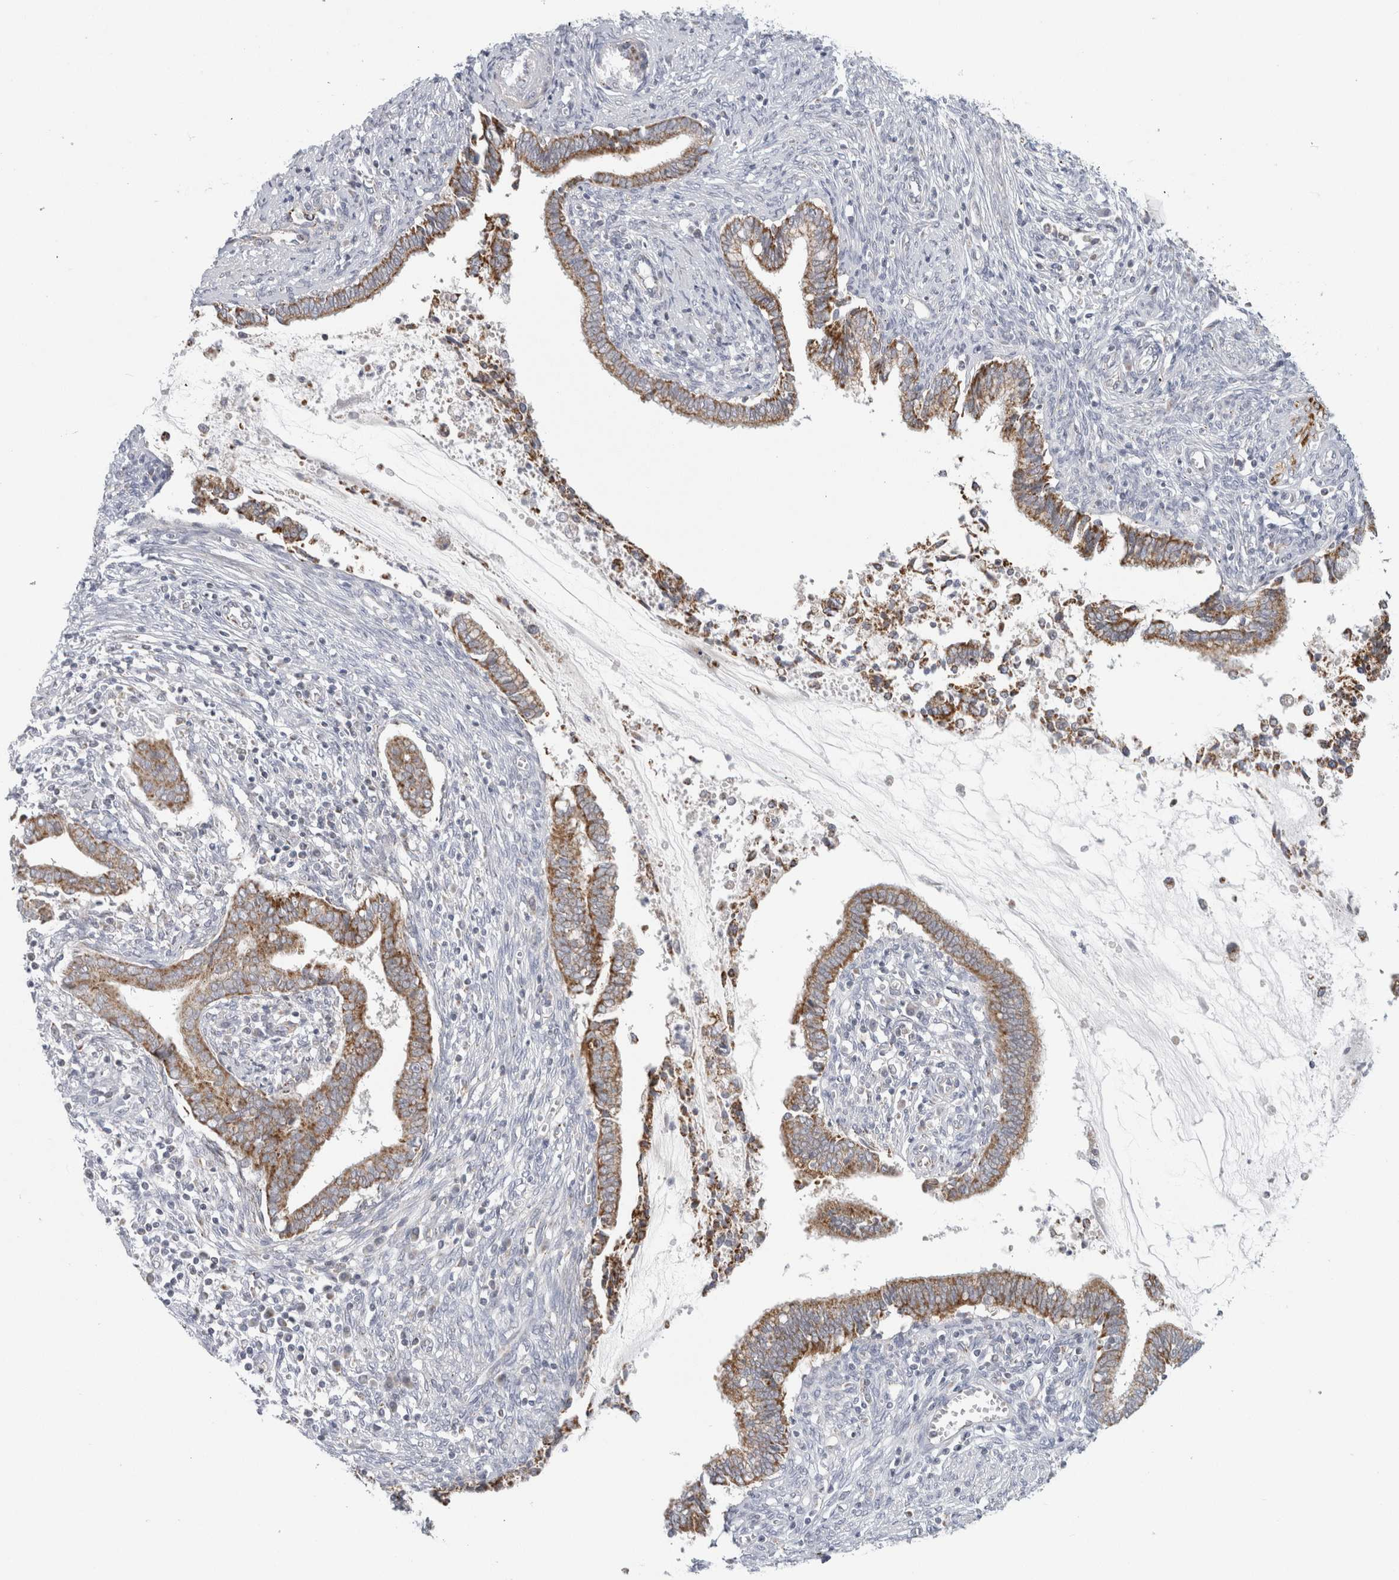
{"staining": {"intensity": "strong", "quantity": ">75%", "location": "cytoplasmic/membranous"}, "tissue": "cervical cancer", "cell_type": "Tumor cells", "image_type": "cancer", "snomed": [{"axis": "morphology", "description": "Adenocarcinoma, NOS"}, {"axis": "topography", "description": "Cervix"}], "caption": "This histopathology image shows cervical adenocarcinoma stained with immunohistochemistry (IHC) to label a protein in brown. The cytoplasmic/membranous of tumor cells show strong positivity for the protein. Nuclei are counter-stained blue.", "gene": "FAHD1", "patient": {"sex": "female", "age": 44}}